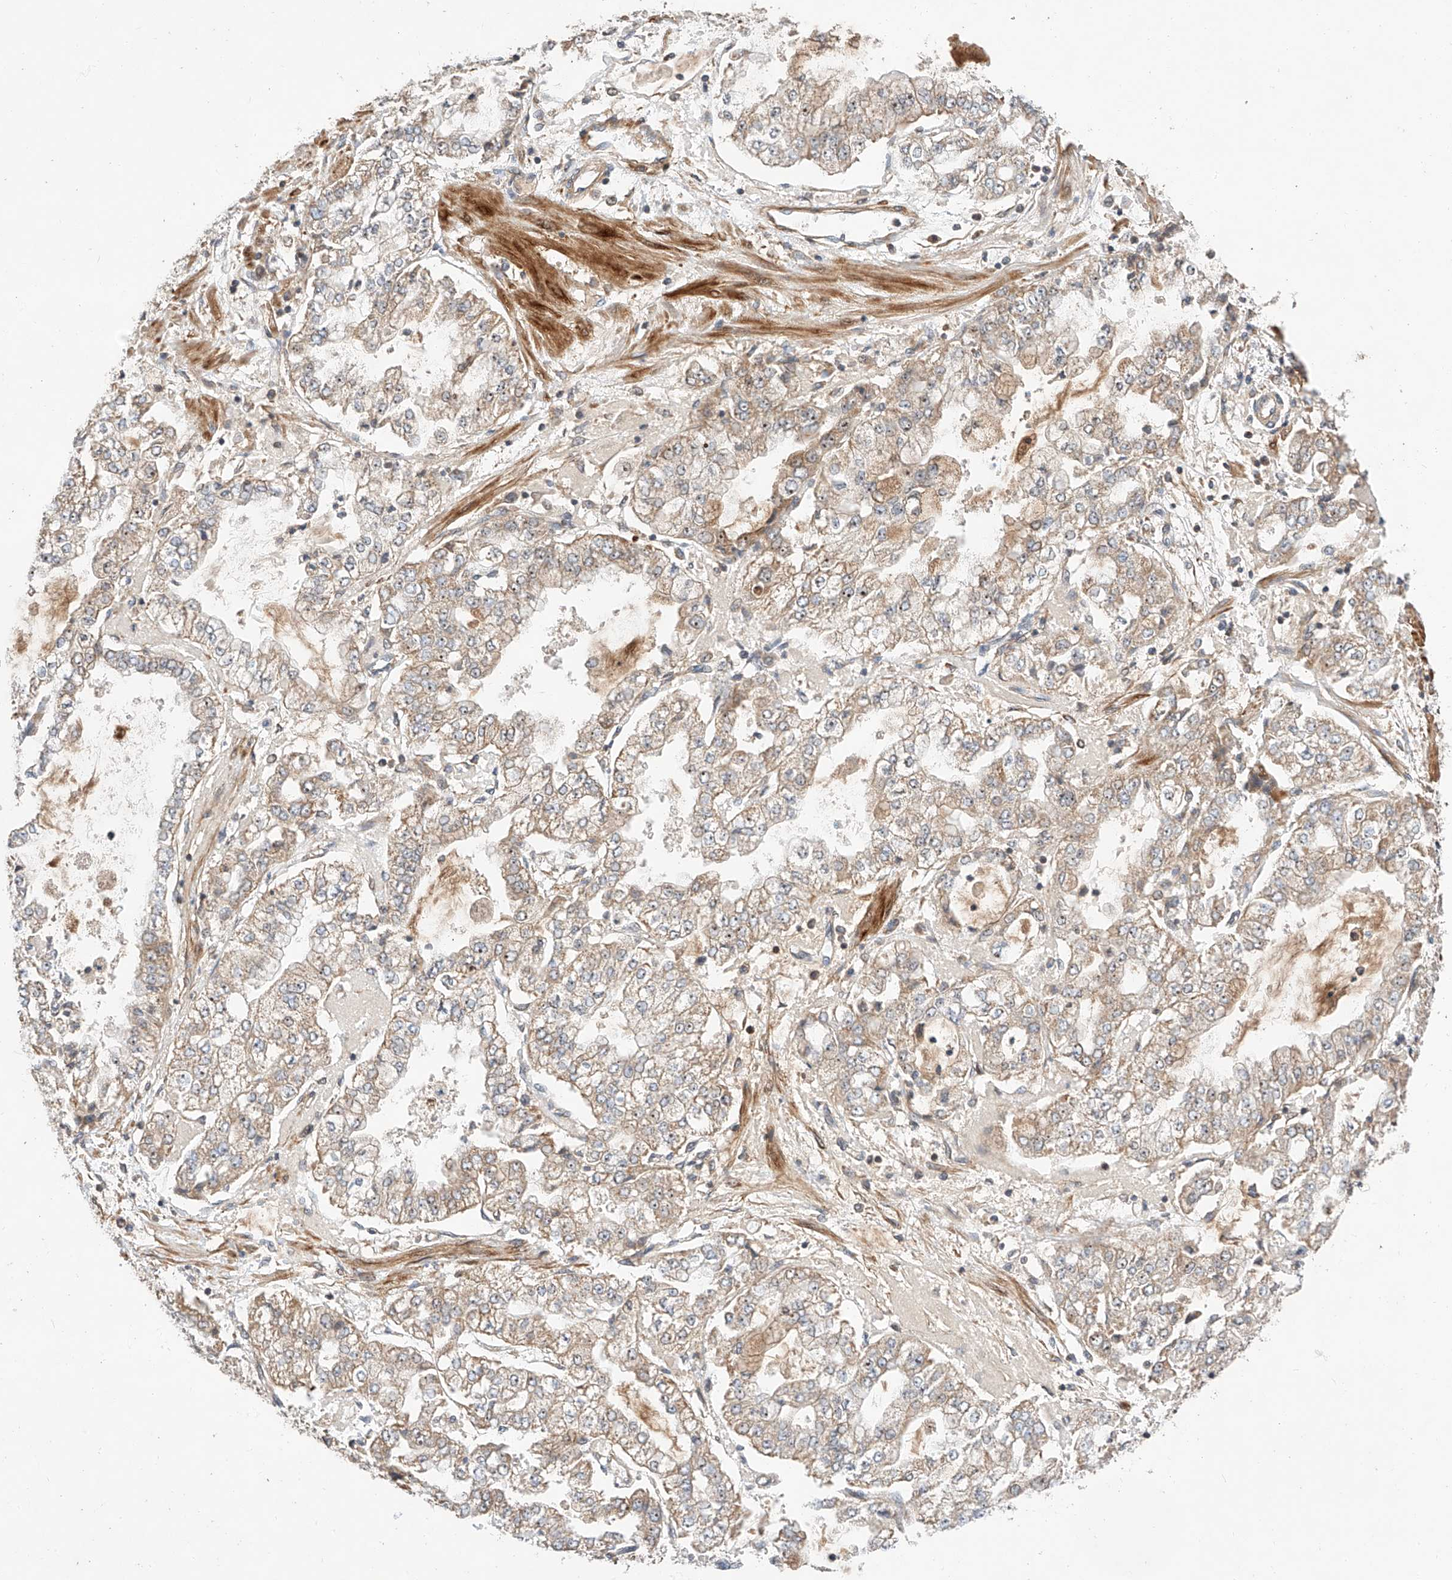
{"staining": {"intensity": "moderate", "quantity": "25%-75%", "location": "cytoplasmic/membranous,nuclear"}, "tissue": "stomach cancer", "cell_type": "Tumor cells", "image_type": "cancer", "snomed": [{"axis": "morphology", "description": "Adenocarcinoma, NOS"}, {"axis": "topography", "description": "Stomach"}], "caption": "A photomicrograph showing moderate cytoplasmic/membranous and nuclear expression in approximately 25%-75% of tumor cells in stomach adenocarcinoma, as visualized by brown immunohistochemical staining.", "gene": "RAB23", "patient": {"sex": "male", "age": 76}}